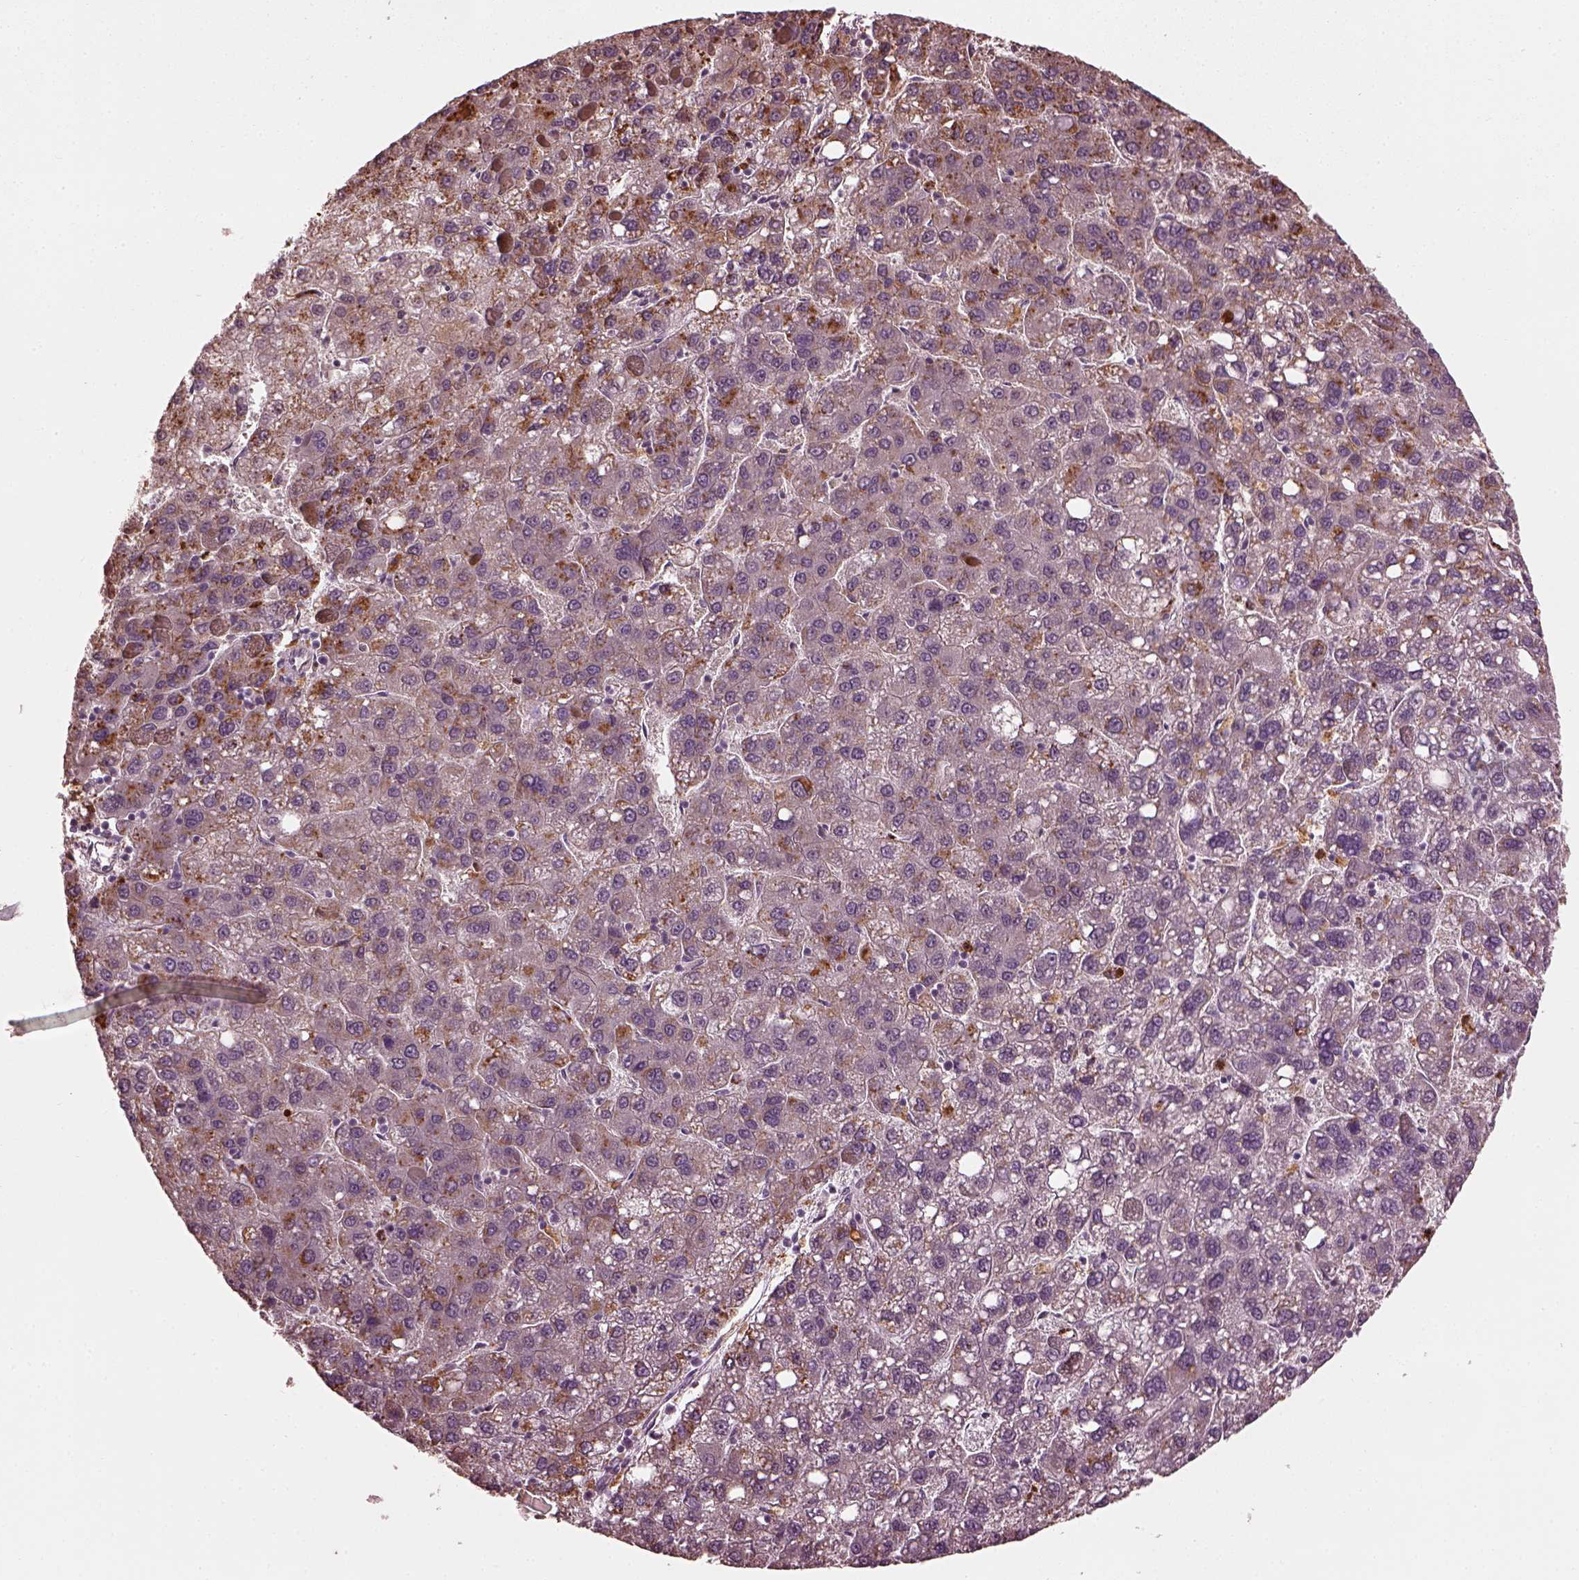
{"staining": {"intensity": "moderate", "quantity": ">75%", "location": "cytoplasmic/membranous"}, "tissue": "liver cancer", "cell_type": "Tumor cells", "image_type": "cancer", "snomed": [{"axis": "morphology", "description": "Carcinoma, Hepatocellular, NOS"}, {"axis": "topography", "description": "Liver"}], "caption": "A micrograph showing moderate cytoplasmic/membranous positivity in approximately >75% of tumor cells in hepatocellular carcinoma (liver), as visualized by brown immunohistochemical staining.", "gene": "RUFY3", "patient": {"sex": "female", "age": 82}}